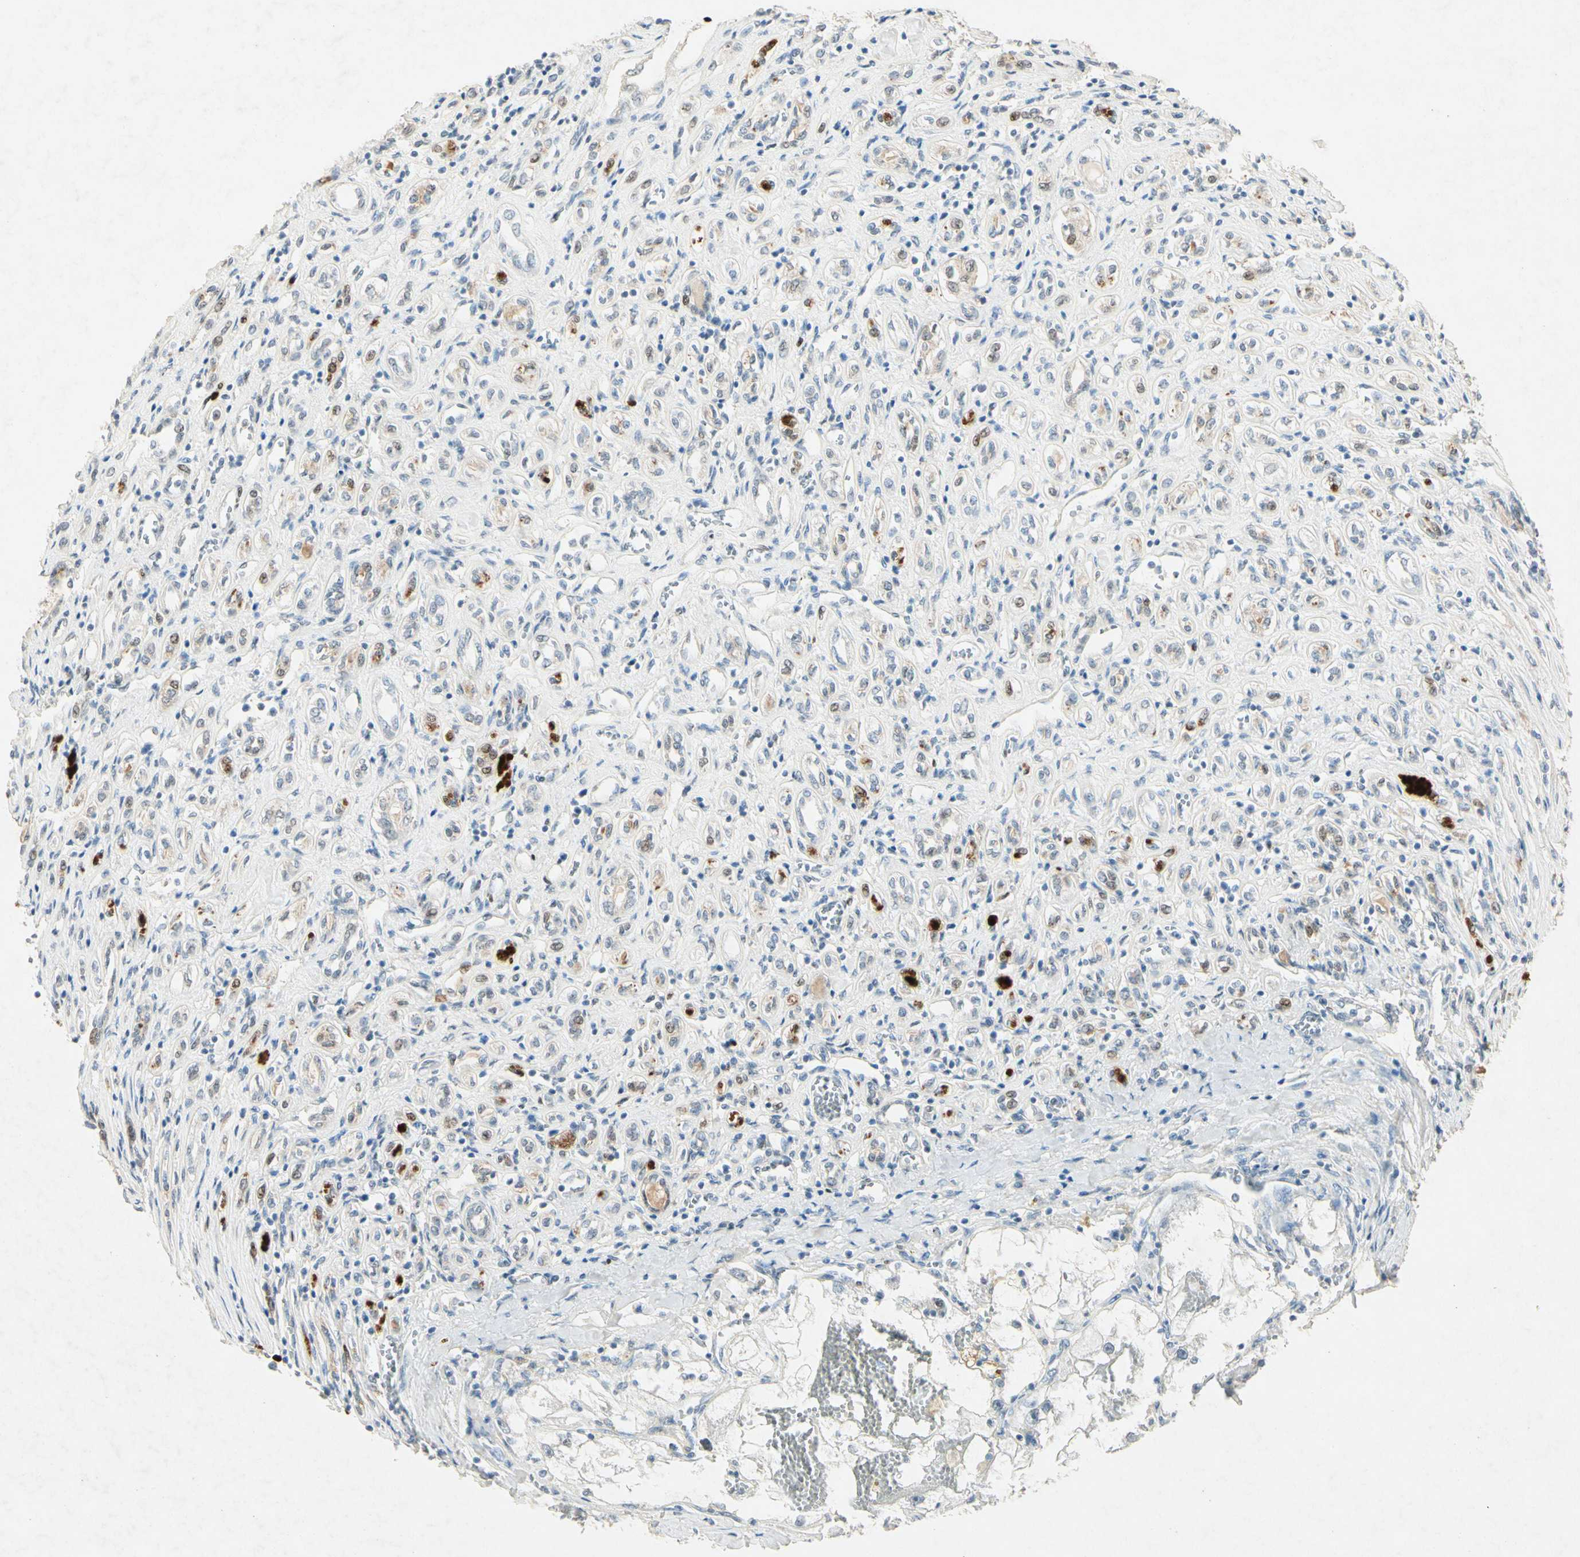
{"staining": {"intensity": "negative", "quantity": "none", "location": "none"}, "tissue": "renal cancer", "cell_type": "Tumor cells", "image_type": "cancer", "snomed": [{"axis": "morphology", "description": "Adenocarcinoma, NOS"}, {"axis": "topography", "description": "Kidney"}], "caption": "Tumor cells are negative for protein expression in human renal cancer.", "gene": "HSPA1B", "patient": {"sex": "female", "age": 70}}